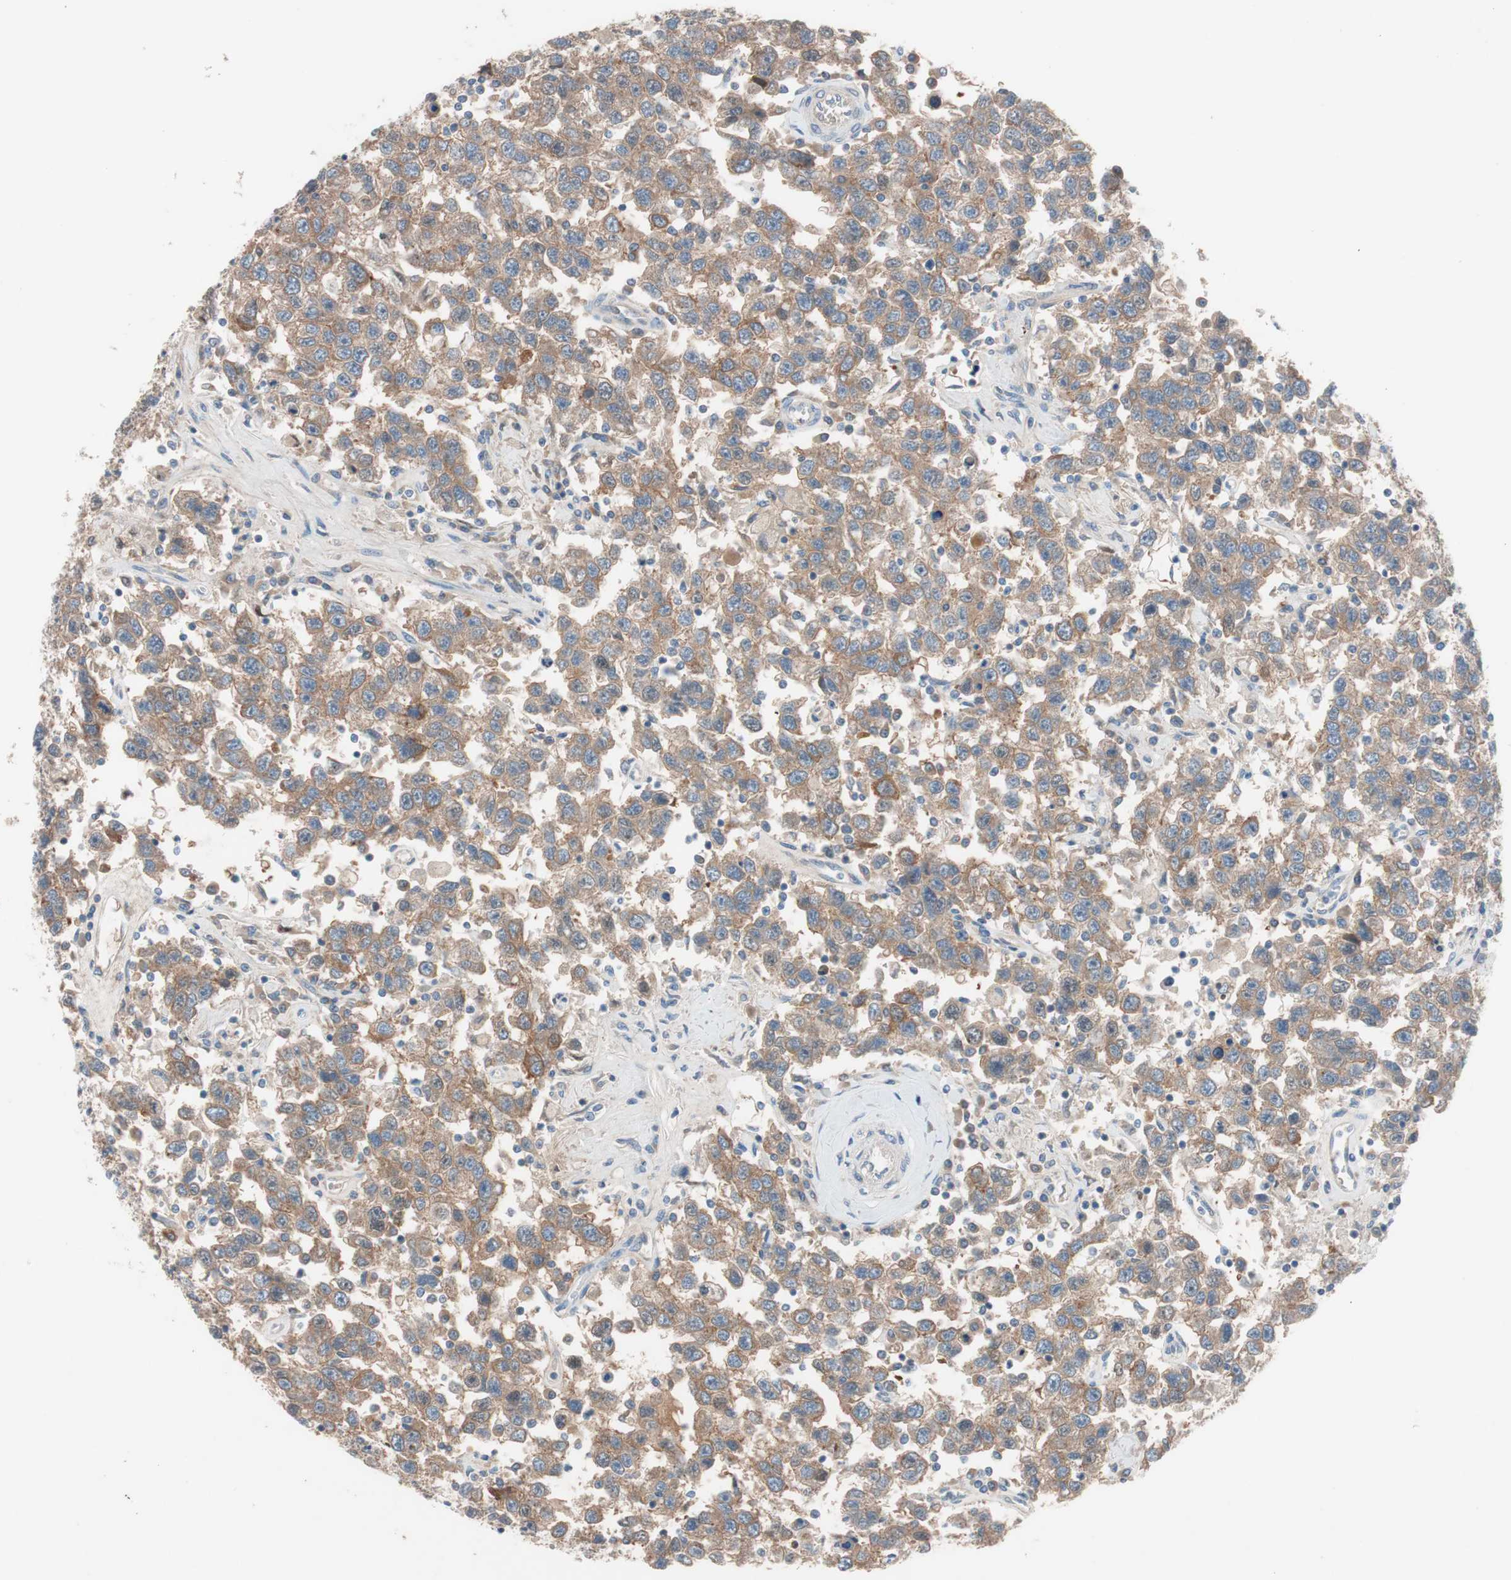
{"staining": {"intensity": "moderate", "quantity": ">75%", "location": "cytoplasmic/membranous"}, "tissue": "testis cancer", "cell_type": "Tumor cells", "image_type": "cancer", "snomed": [{"axis": "morphology", "description": "Seminoma, NOS"}, {"axis": "topography", "description": "Testis"}], "caption": "An image of human testis cancer (seminoma) stained for a protein exhibits moderate cytoplasmic/membranous brown staining in tumor cells.", "gene": "CLEC4D", "patient": {"sex": "male", "age": 41}}